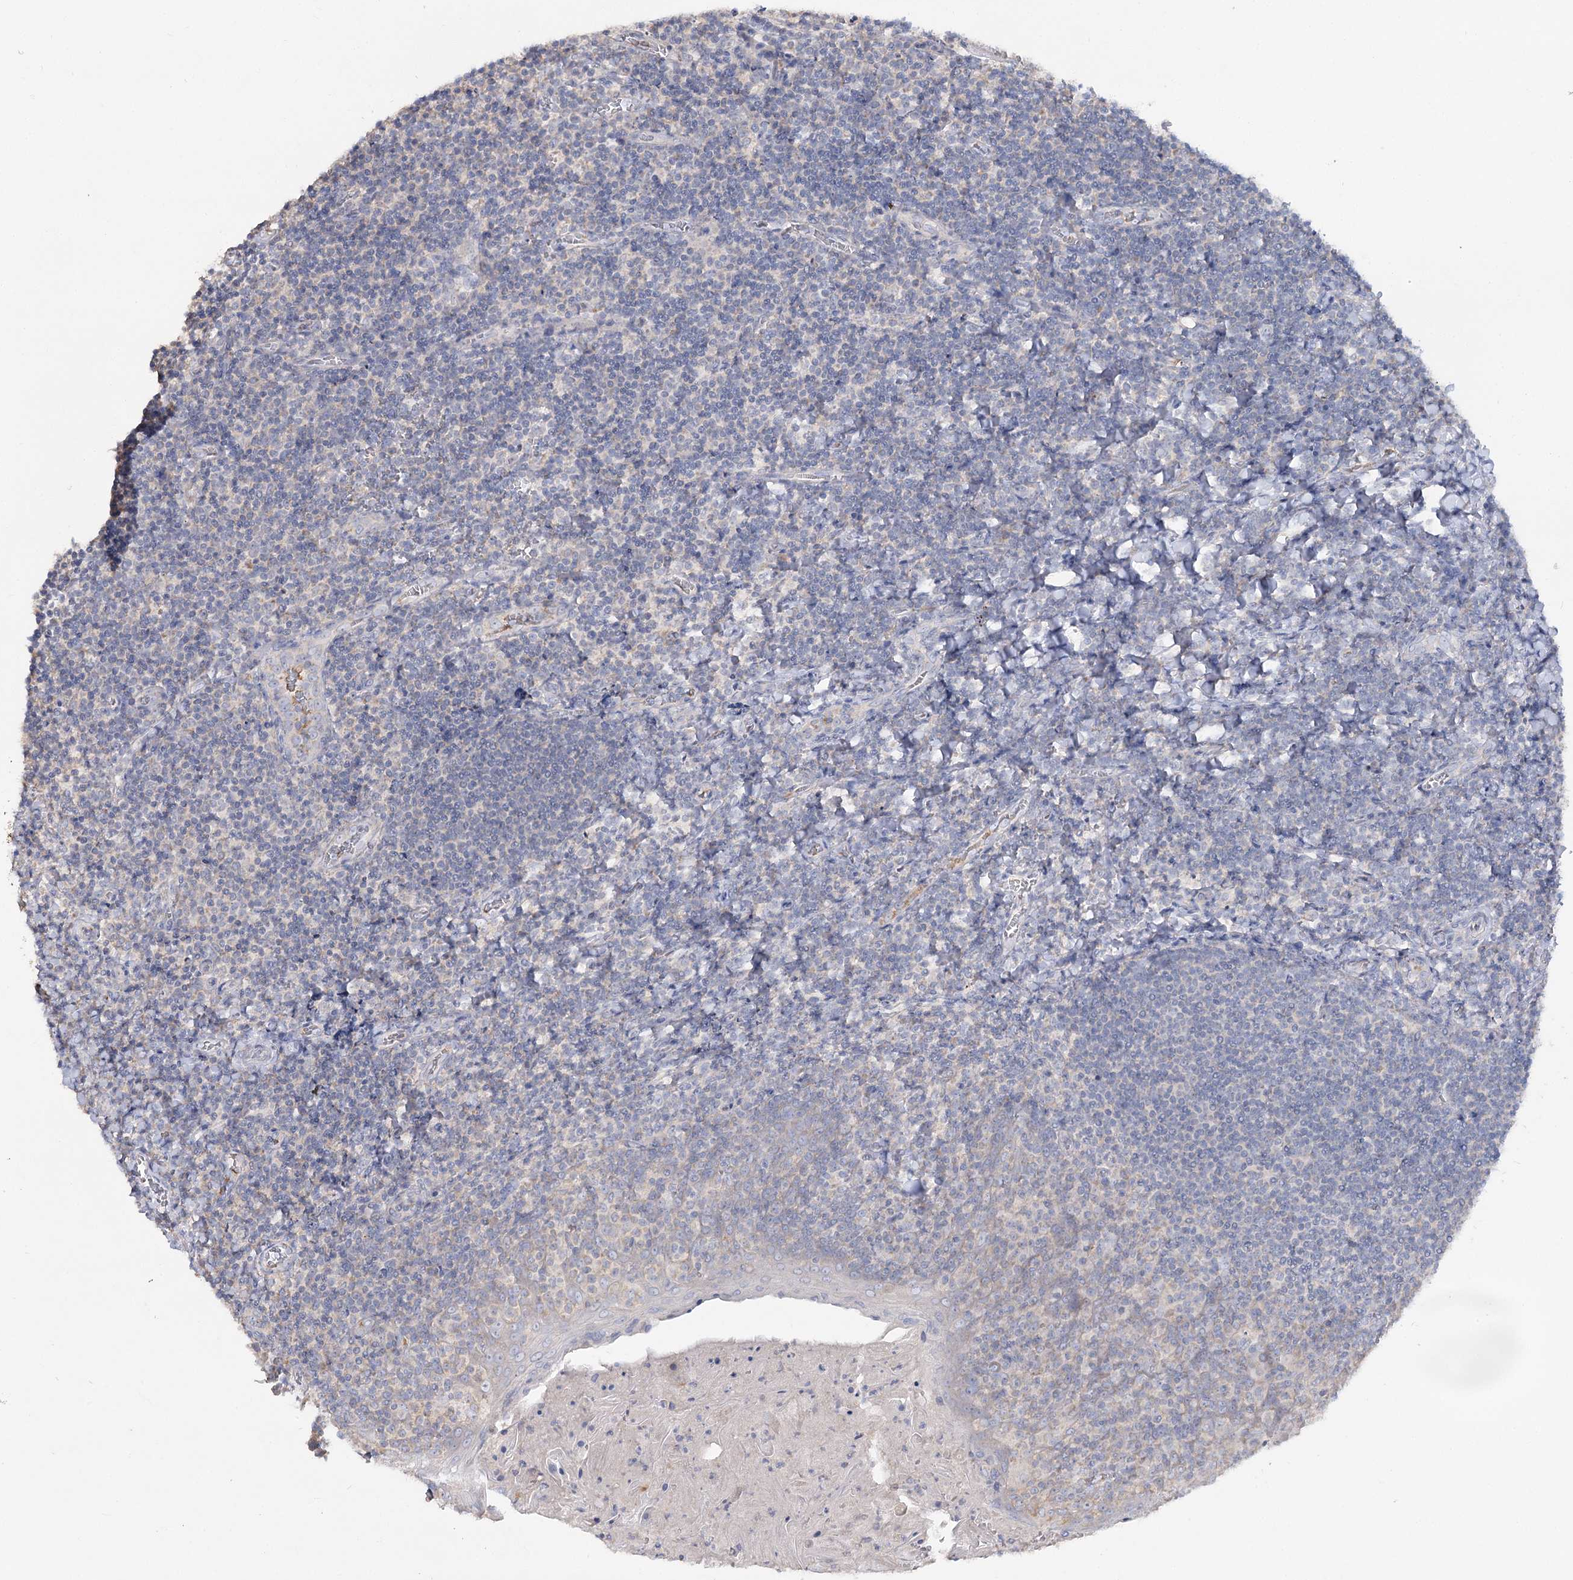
{"staining": {"intensity": "negative", "quantity": "none", "location": "none"}, "tissue": "tonsil", "cell_type": "Germinal center cells", "image_type": "normal", "snomed": [{"axis": "morphology", "description": "Normal tissue, NOS"}, {"axis": "topography", "description": "Tonsil"}], "caption": "Image shows no significant protein expression in germinal center cells of benign tonsil.", "gene": "TMEM187", "patient": {"sex": "male", "age": 27}}